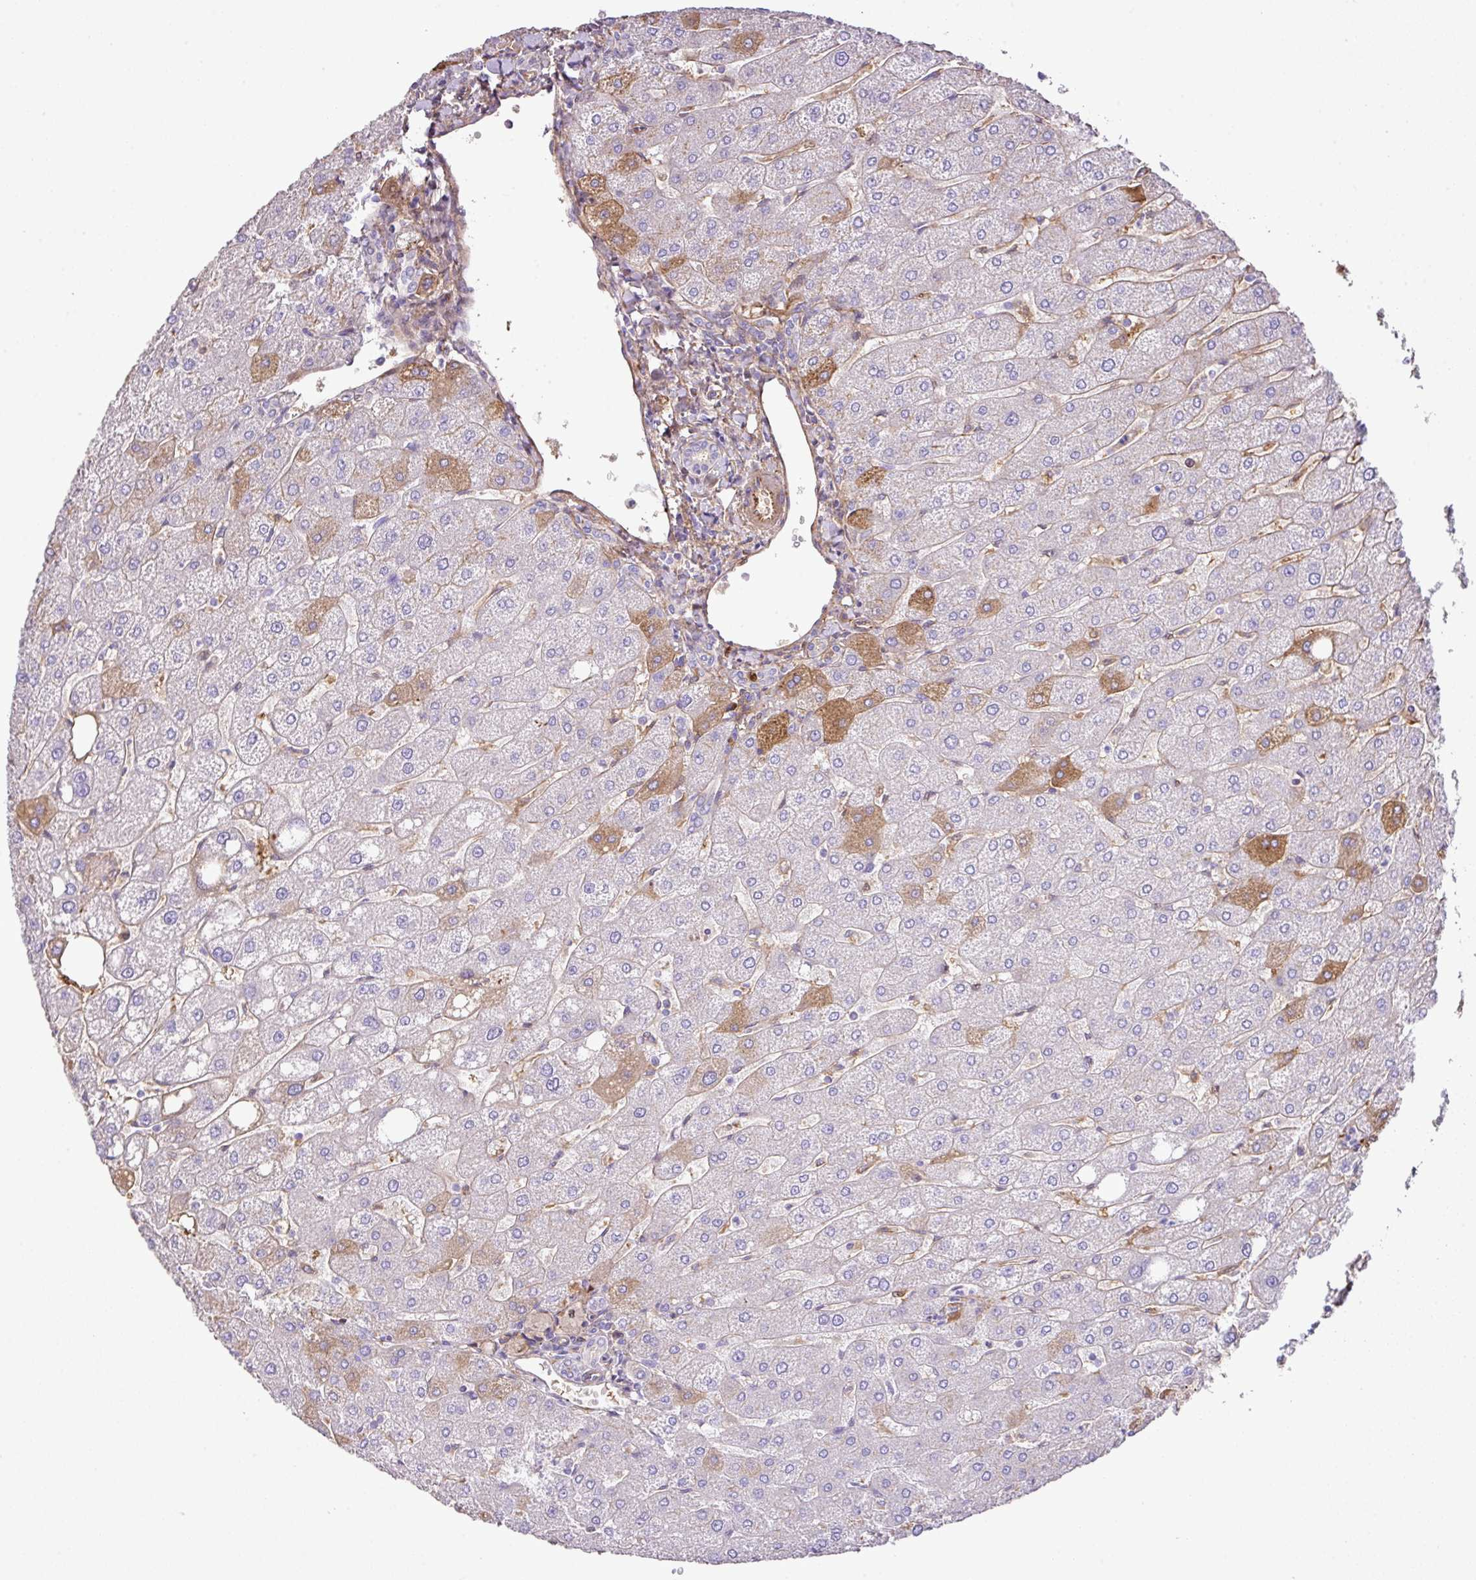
{"staining": {"intensity": "negative", "quantity": "none", "location": "none"}, "tissue": "liver", "cell_type": "Cholangiocytes", "image_type": "normal", "snomed": [{"axis": "morphology", "description": "Normal tissue, NOS"}, {"axis": "topography", "description": "Liver"}], "caption": "An IHC photomicrograph of unremarkable liver is shown. There is no staining in cholangiocytes of liver. (Brightfield microscopy of DAB immunohistochemistry (IHC) at high magnification).", "gene": "CTXN2", "patient": {"sex": "male", "age": 67}}